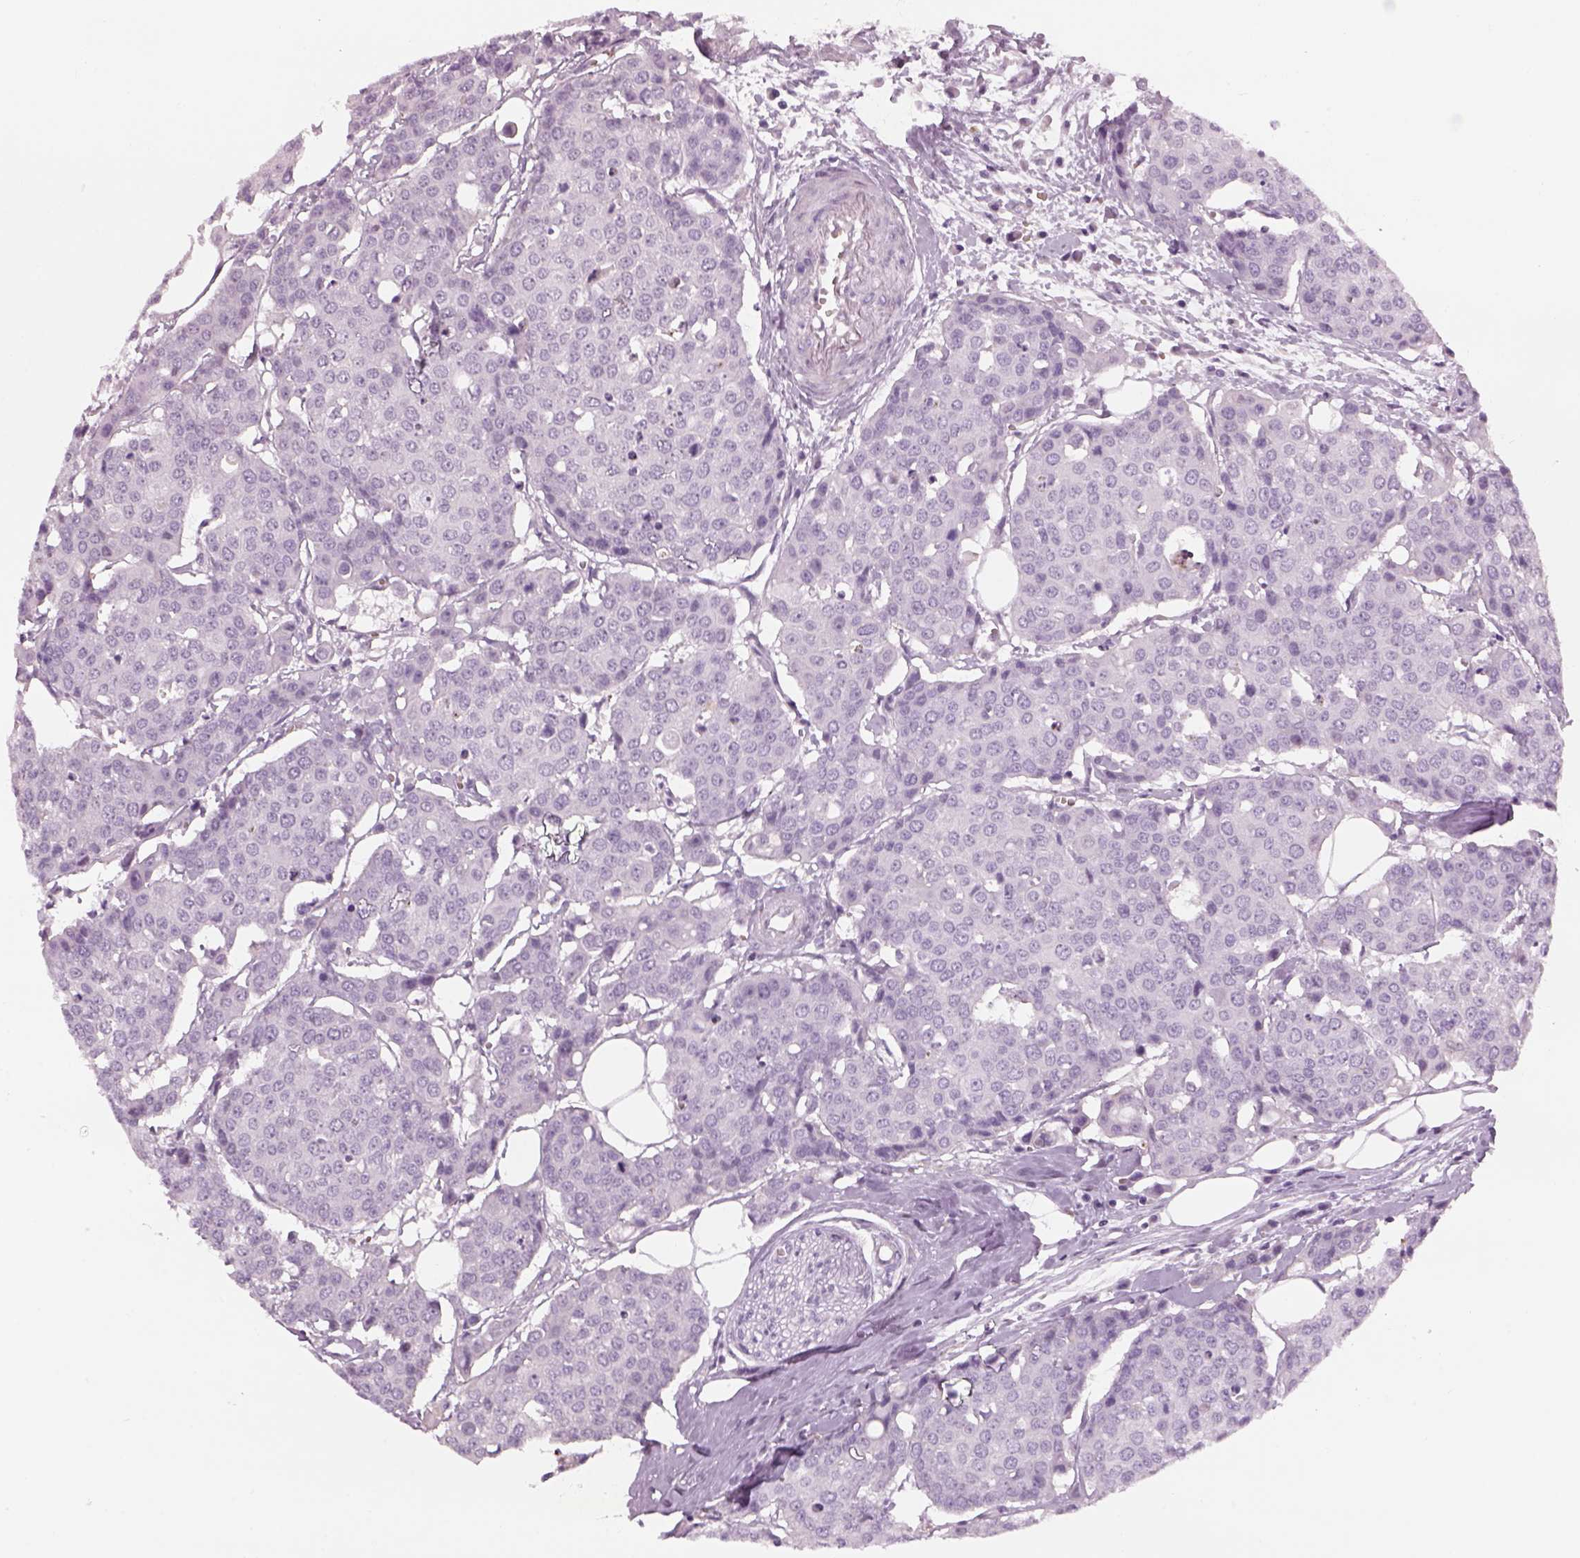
{"staining": {"intensity": "negative", "quantity": "none", "location": "none"}, "tissue": "carcinoid", "cell_type": "Tumor cells", "image_type": "cancer", "snomed": [{"axis": "morphology", "description": "Carcinoid, malignant, NOS"}, {"axis": "topography", "description": "Colon"}], "caption": "Tumor cells are negative for protein expression in human carcinoid (malignant). The staining was performed using DAB to visualize the protein expression in brown, while the nuclei were stained in blue with hematoxylin (Magnification: 20x).", "gene": "PABPC1L2B", "patient": {"sex": "male", "age": 81}}